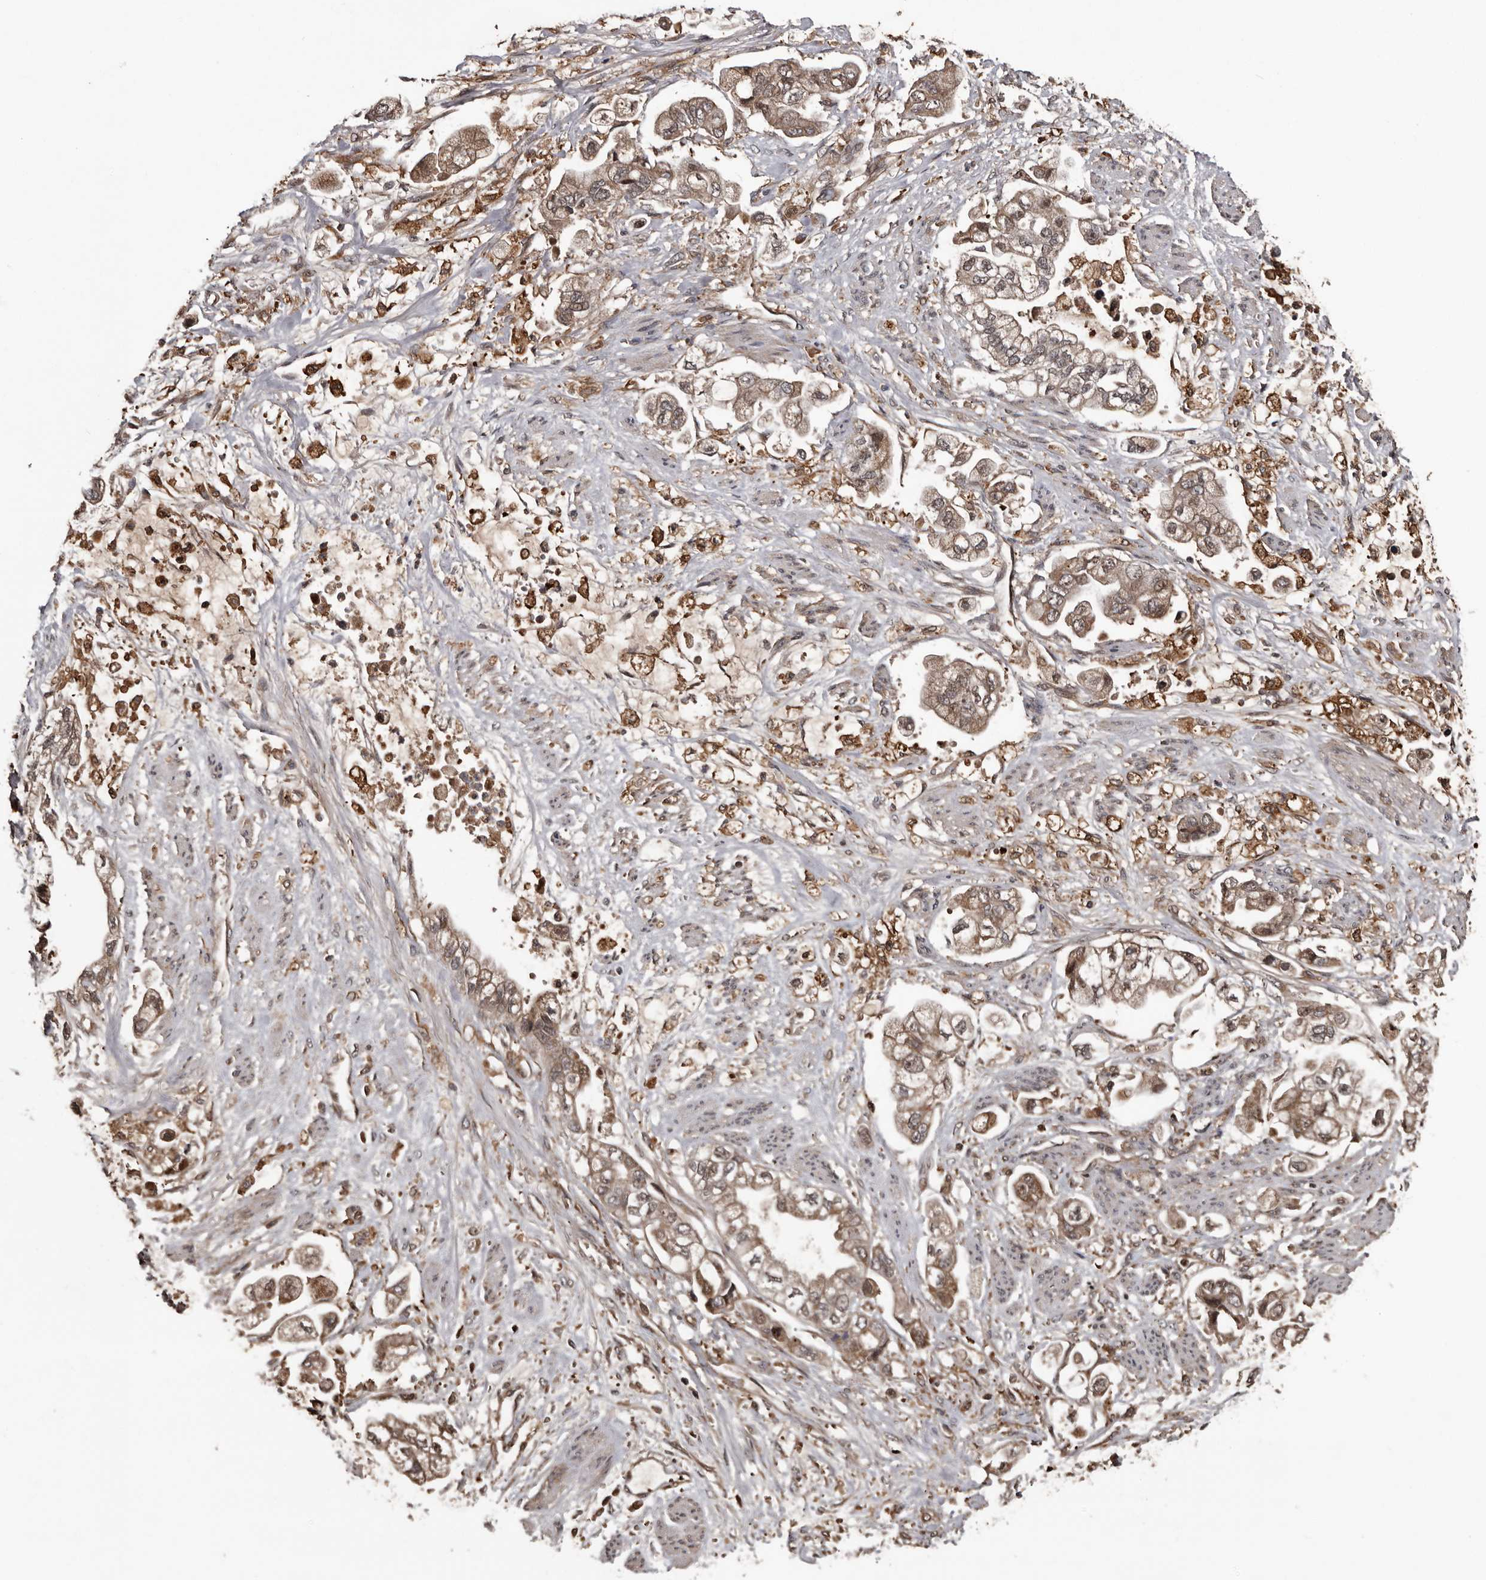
{"staining": {"intensity": "weak", "quantity": ">75%", "location": "cytoplasmic/membranous,nuclear"}, "tissue": "stomach cancer", "cell_type": "Tumor cells", "image_type": "cancer", "snomed": [{"axis": "morphology", "description": "Adenocarcinoma, NOS"}, {"axis": "topography", "description": "Stomach"}], "caption": "This is a micrograph of IHC staining of stomach cancer, which shows weak staining in the cytoplasmic/membranous and nuclear of tumor cells.", "gene": "SERTAD4", "patient": {"sex": "male", "age": 62}}